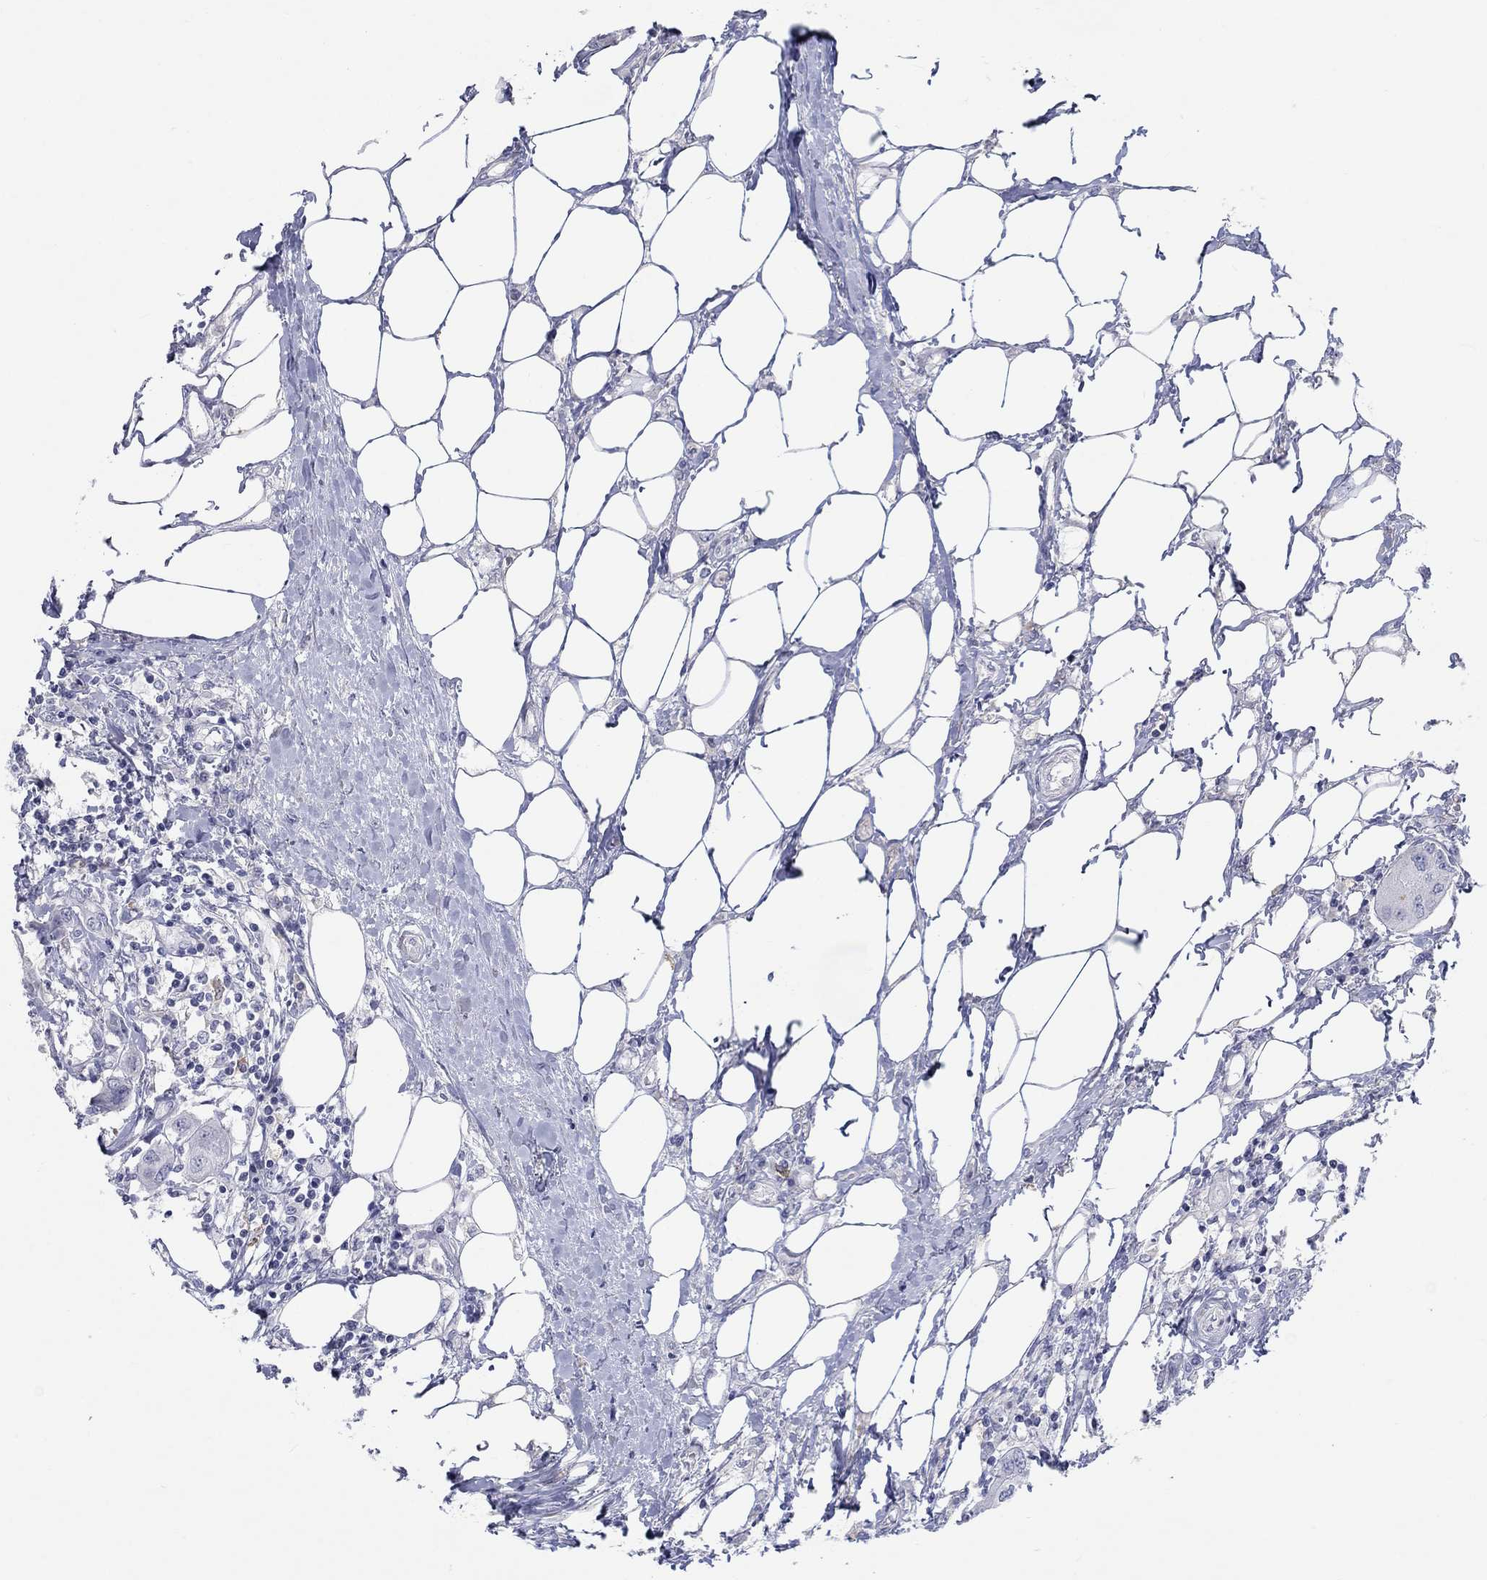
{"staining": {"intensity": "negative", "quantity": "none", "location": "none"}, "tissue": "urothelial cancer", "cell_type": "Tumor cells", "image_type": "cancer", "snomed": [{"axis": "morphology", "description": "Urothelial carcinoma, NOS"}, {"axis": "morphology", "description": "Urothelial carcinoma, High grade"}, {"axis": "topography", "description": "Urinary bladder"}], "caption": "DAB immunohistochemical staining of human urothelial cancer demonstrates no significant positivity in tumor cells.", "gene": "ARHGAP36", "patient": {"sex": "male", "age": 63}}